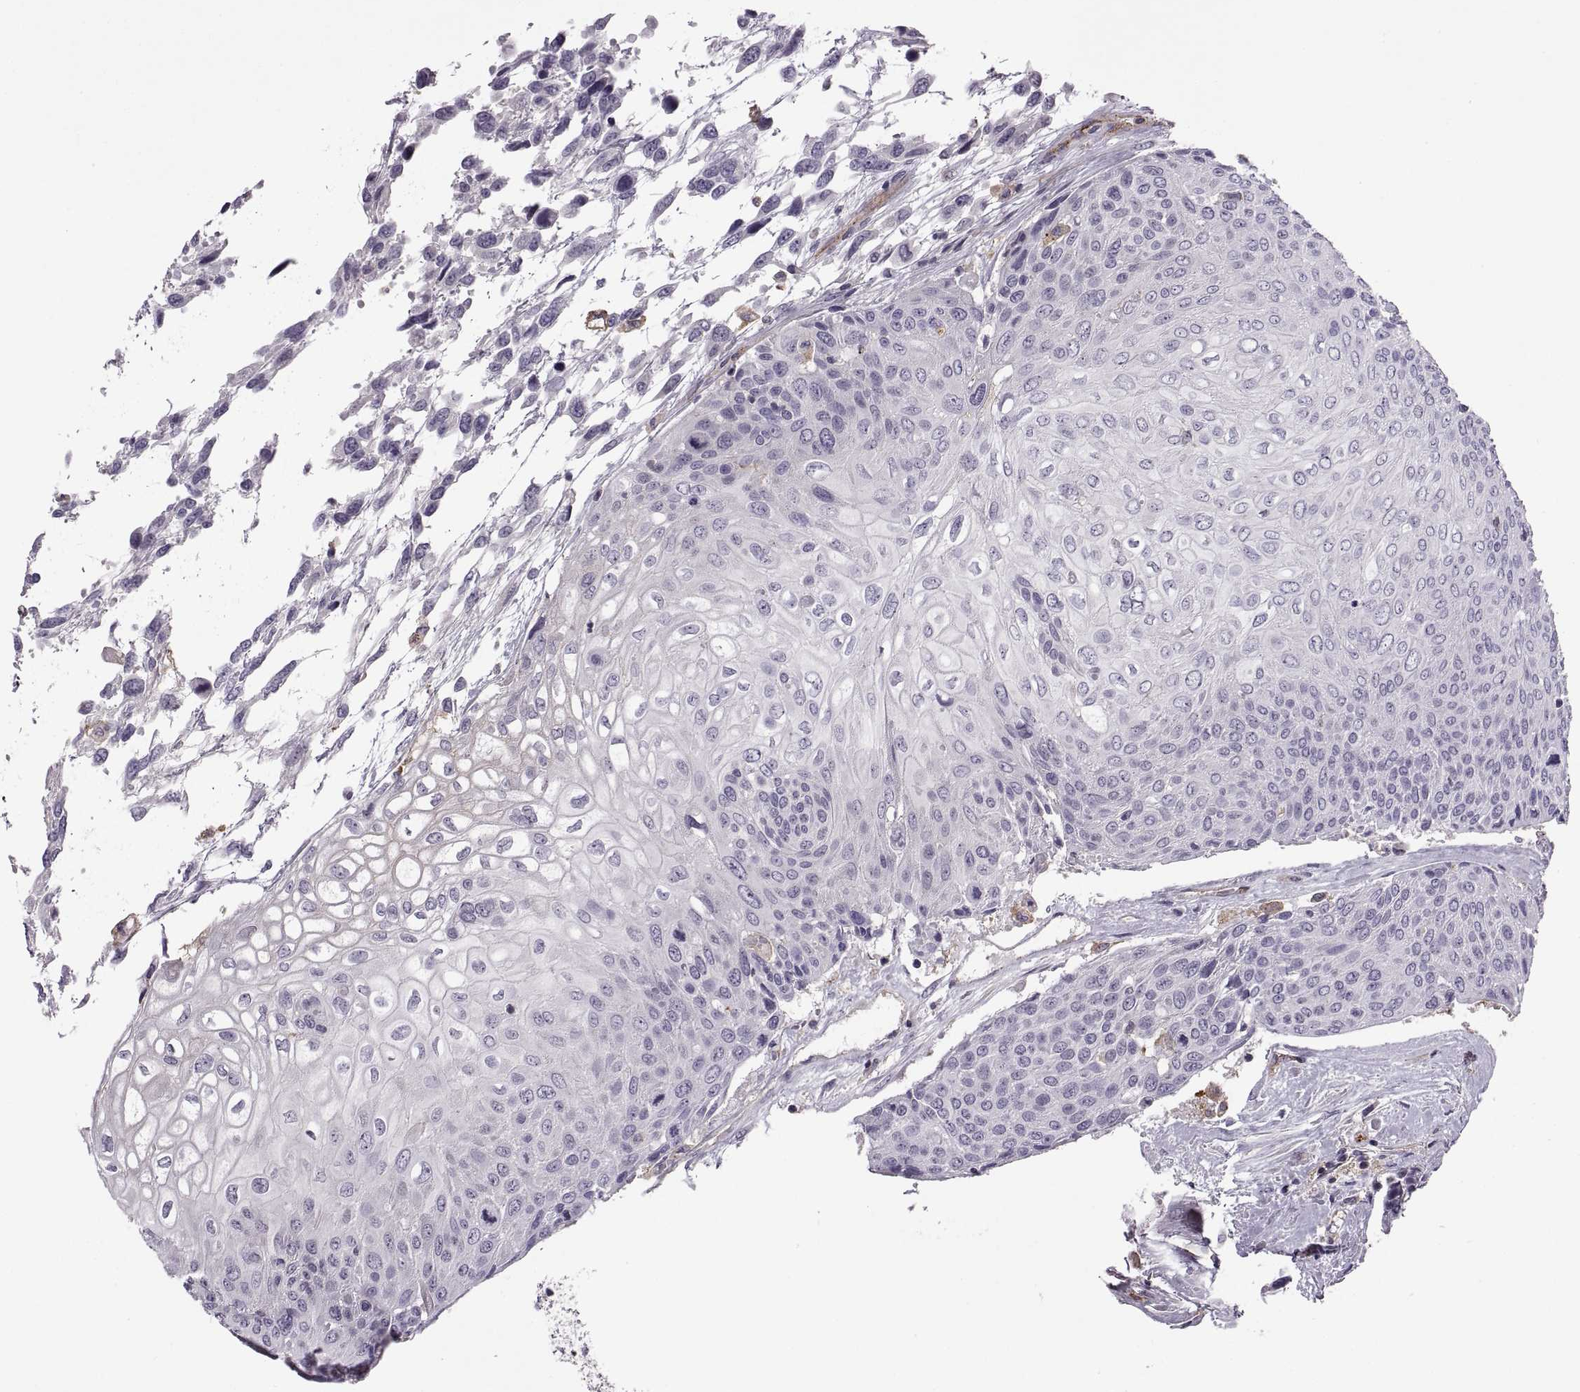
{"staining": {"intensity": "negative", "quantity": "none", "location": "none"}, "tissue": "urothelial cancer", "cell_type": "Tumor cells", "image_type": "cancer", "snomed": [{"axis": "morphology", "description": "Urothelial carcinoma, High grade"}, {"axis": "topography", "description": "Urinary bladder"}], "caption": "Immunohistochemistry histopathology image of neoplastic tissue: human urothelial cancer stained with DAB (3,3'-diaminobenzidine) reveals no significant protein positivity in tumor cells.", "gene": "RALB", "patient": {"sex": "female", "age": 70}}